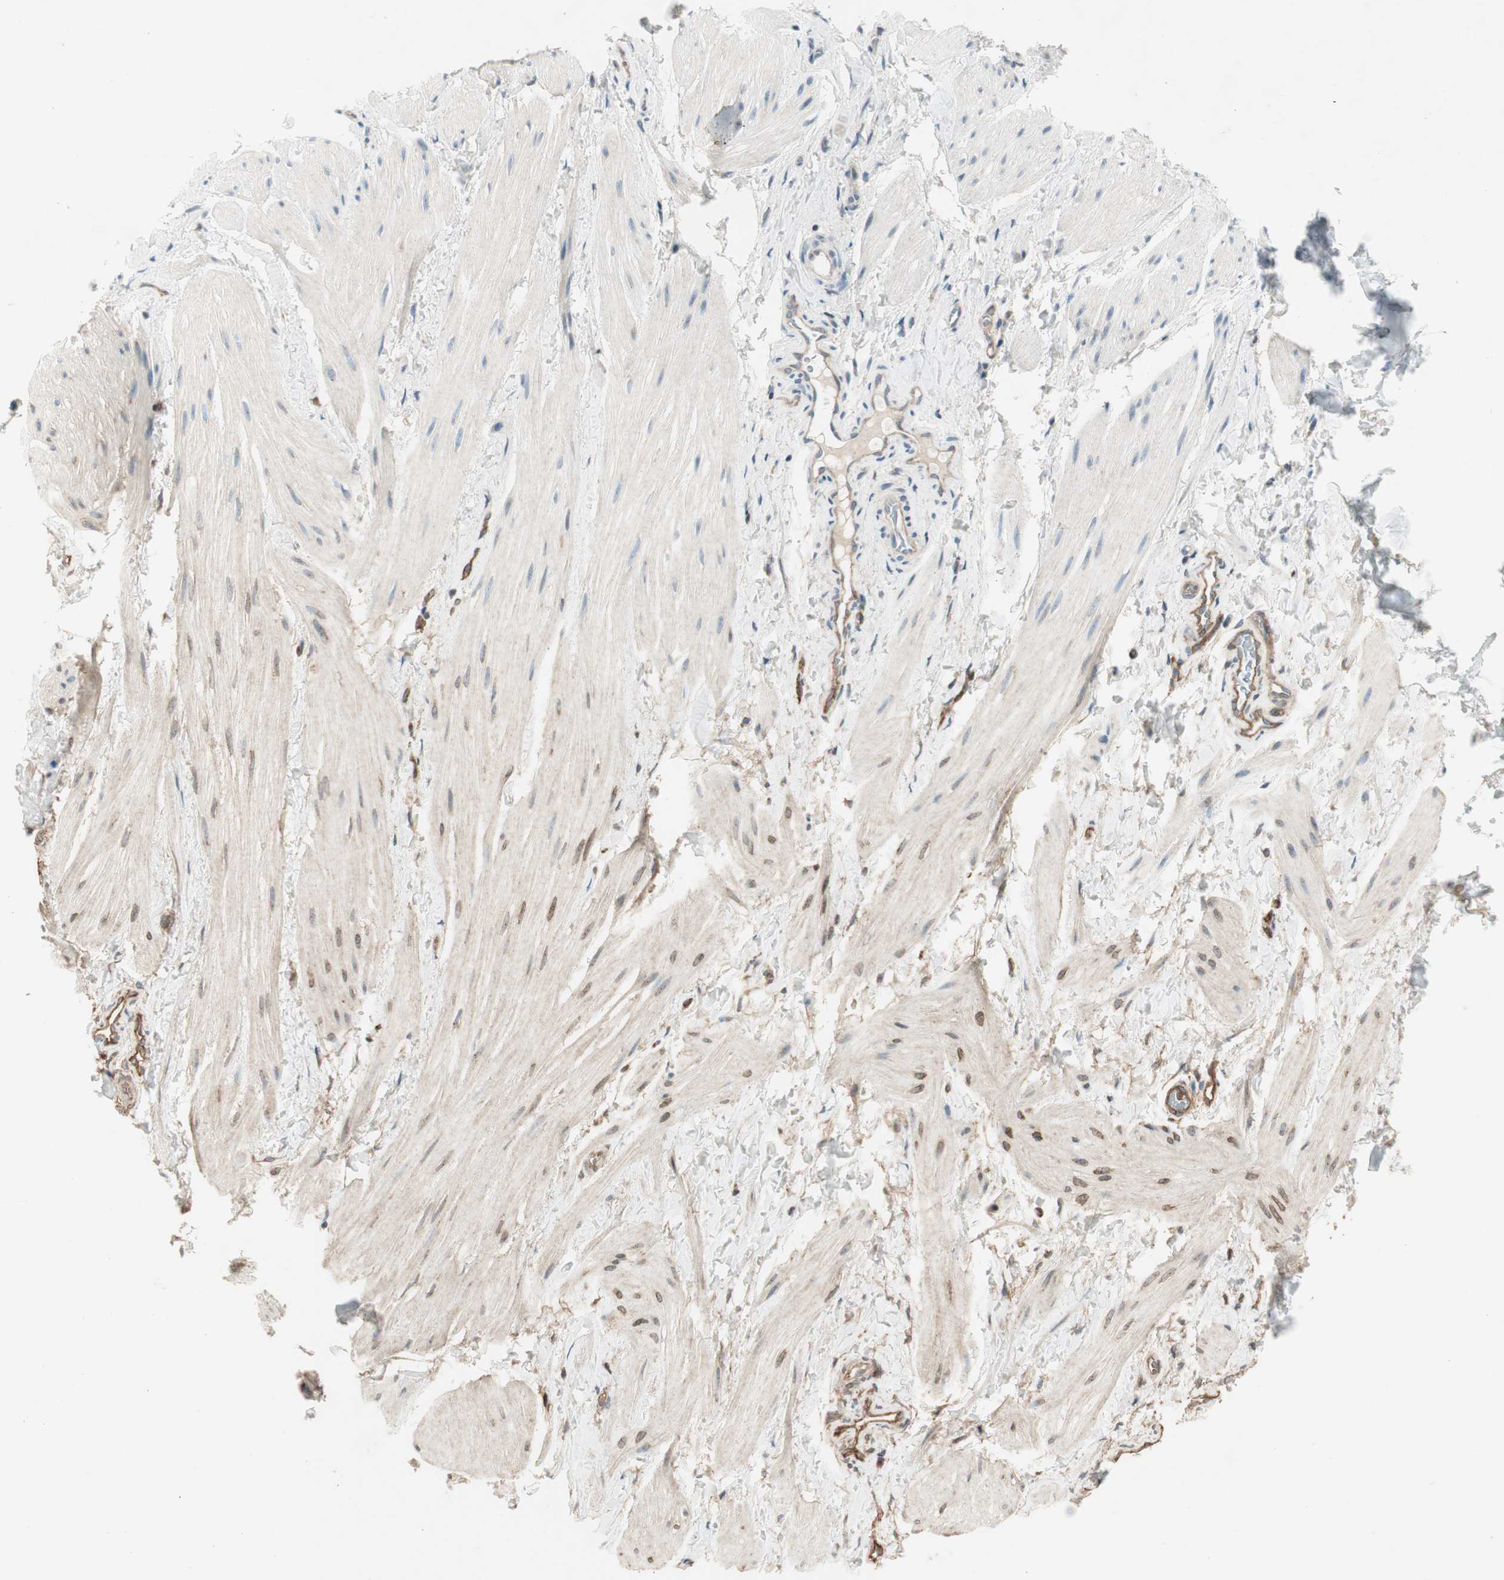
{"staining": {"intensity": "weak", "quantity": "25%-75%", "location": "cytoplasmic/membranous,nuclear"}, "tissue": "smooth muscle", "cell_type": "Smooth muscle cells", "image_type": "normal", "snomed": [{"axis": "morphology", "description": "Normal tissue, NOS"}, {"axis": "topography", "description": "Smooth muscle"}], "caption": "Normal smooth muscle shows weak cytoplasmic/membranous,nuclear expression in about 25%-75% of smooth muscle cells.", "gene": "BTN3A3", "patient": {"sex": "male", "age": 16}}